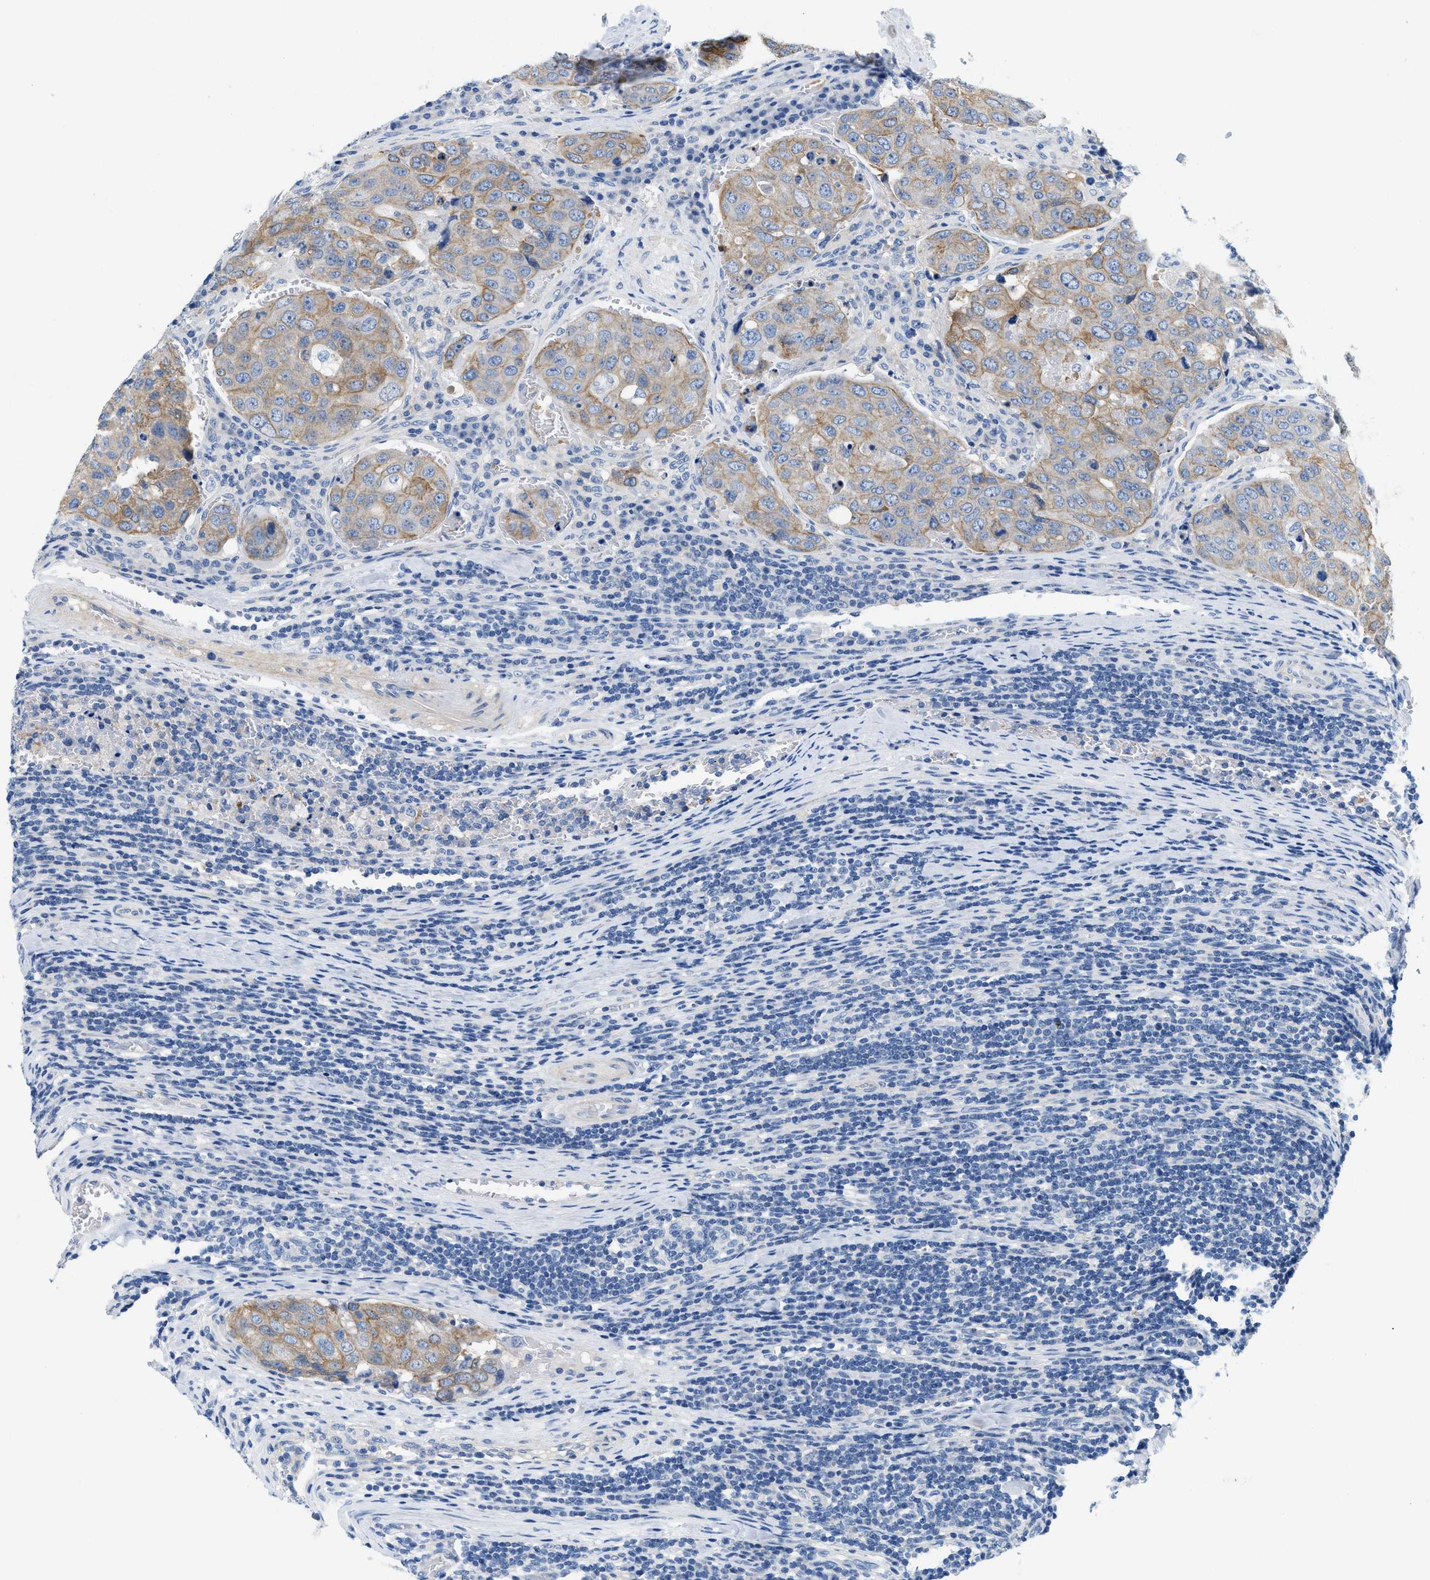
{"staining": {"intensity": "weak", "quantity": "25%-75%", "location": "cytoplasmic/membranous"}, "tissue": "urothelial cancer", "cell_type": "Tumor cells", "image_type": "cancer", "snomed": [{"axis": "morphology", "description": "Urothelial carcinoma, High grade"}, {"axis": "topography", "description": "Lymph node"}, {"axis": "topography", "description": "Urinary bladder"}], "caption": "A photomicrograph of human high-grade urothelial carcinoma stained for a protein exhibits weak cytoplasmic/membranous brown staining in tumor cells.", "gene": "BPGM", "patient": {"sex": "male", "age": 51}}